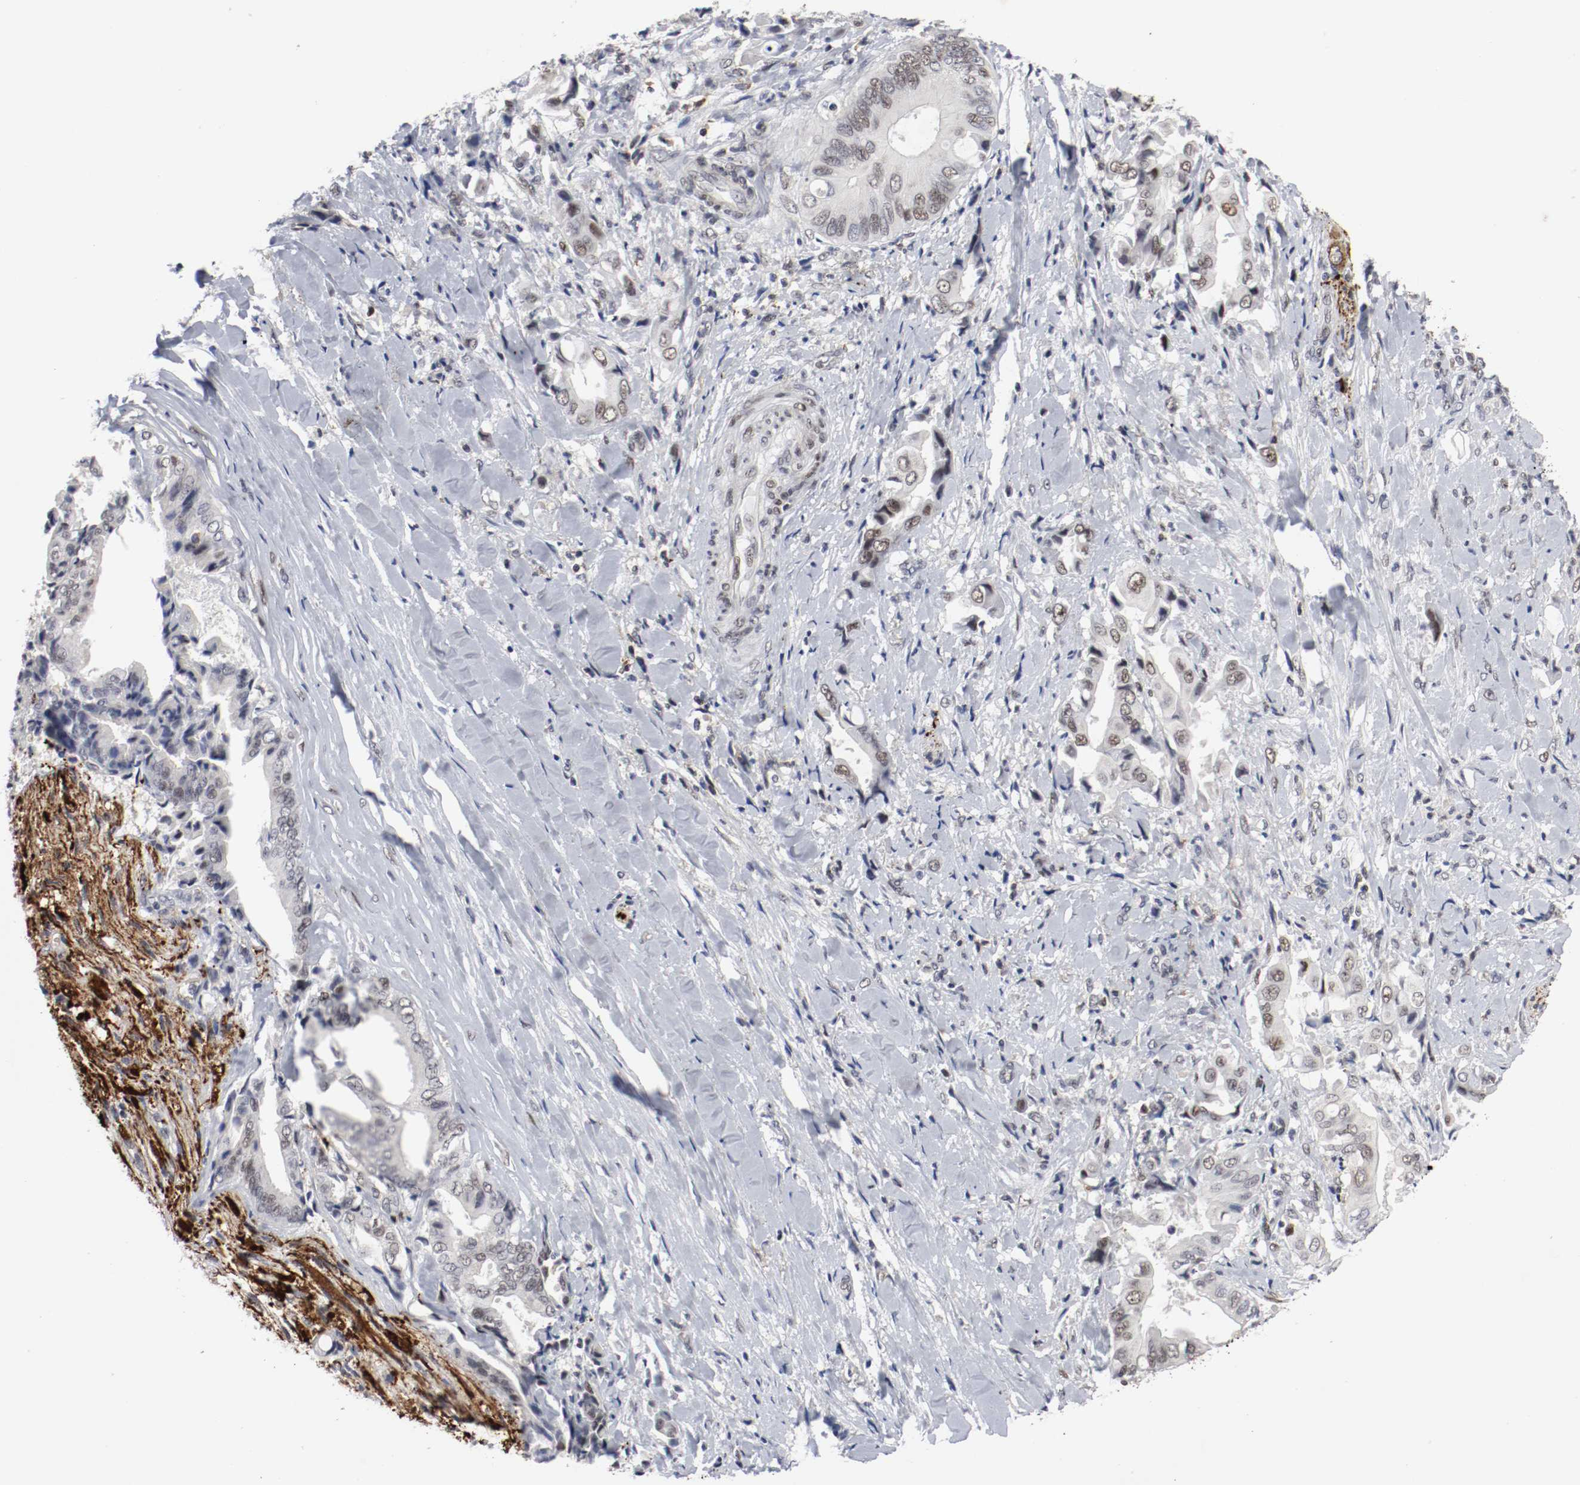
{"staining": {"intensity": "weak", "quantity": "25%-75%", "location": "nuclear"}, "tissue": "liver cancer", "cell_type": "Tumor cells", "image_type": "cancer", "snomed": [{"axis": "morphology", "description": "Cholangiocarcinoma"}, {"axis": "topography", "description": "Liver"}], "caption": "Tumor cells show low levels of weak nuclear positivity in about 25%-75% of cells in cholangiocarcinoma (liver).", "gene": "JUND", "patient": {"sex": "male", "age": 58}}